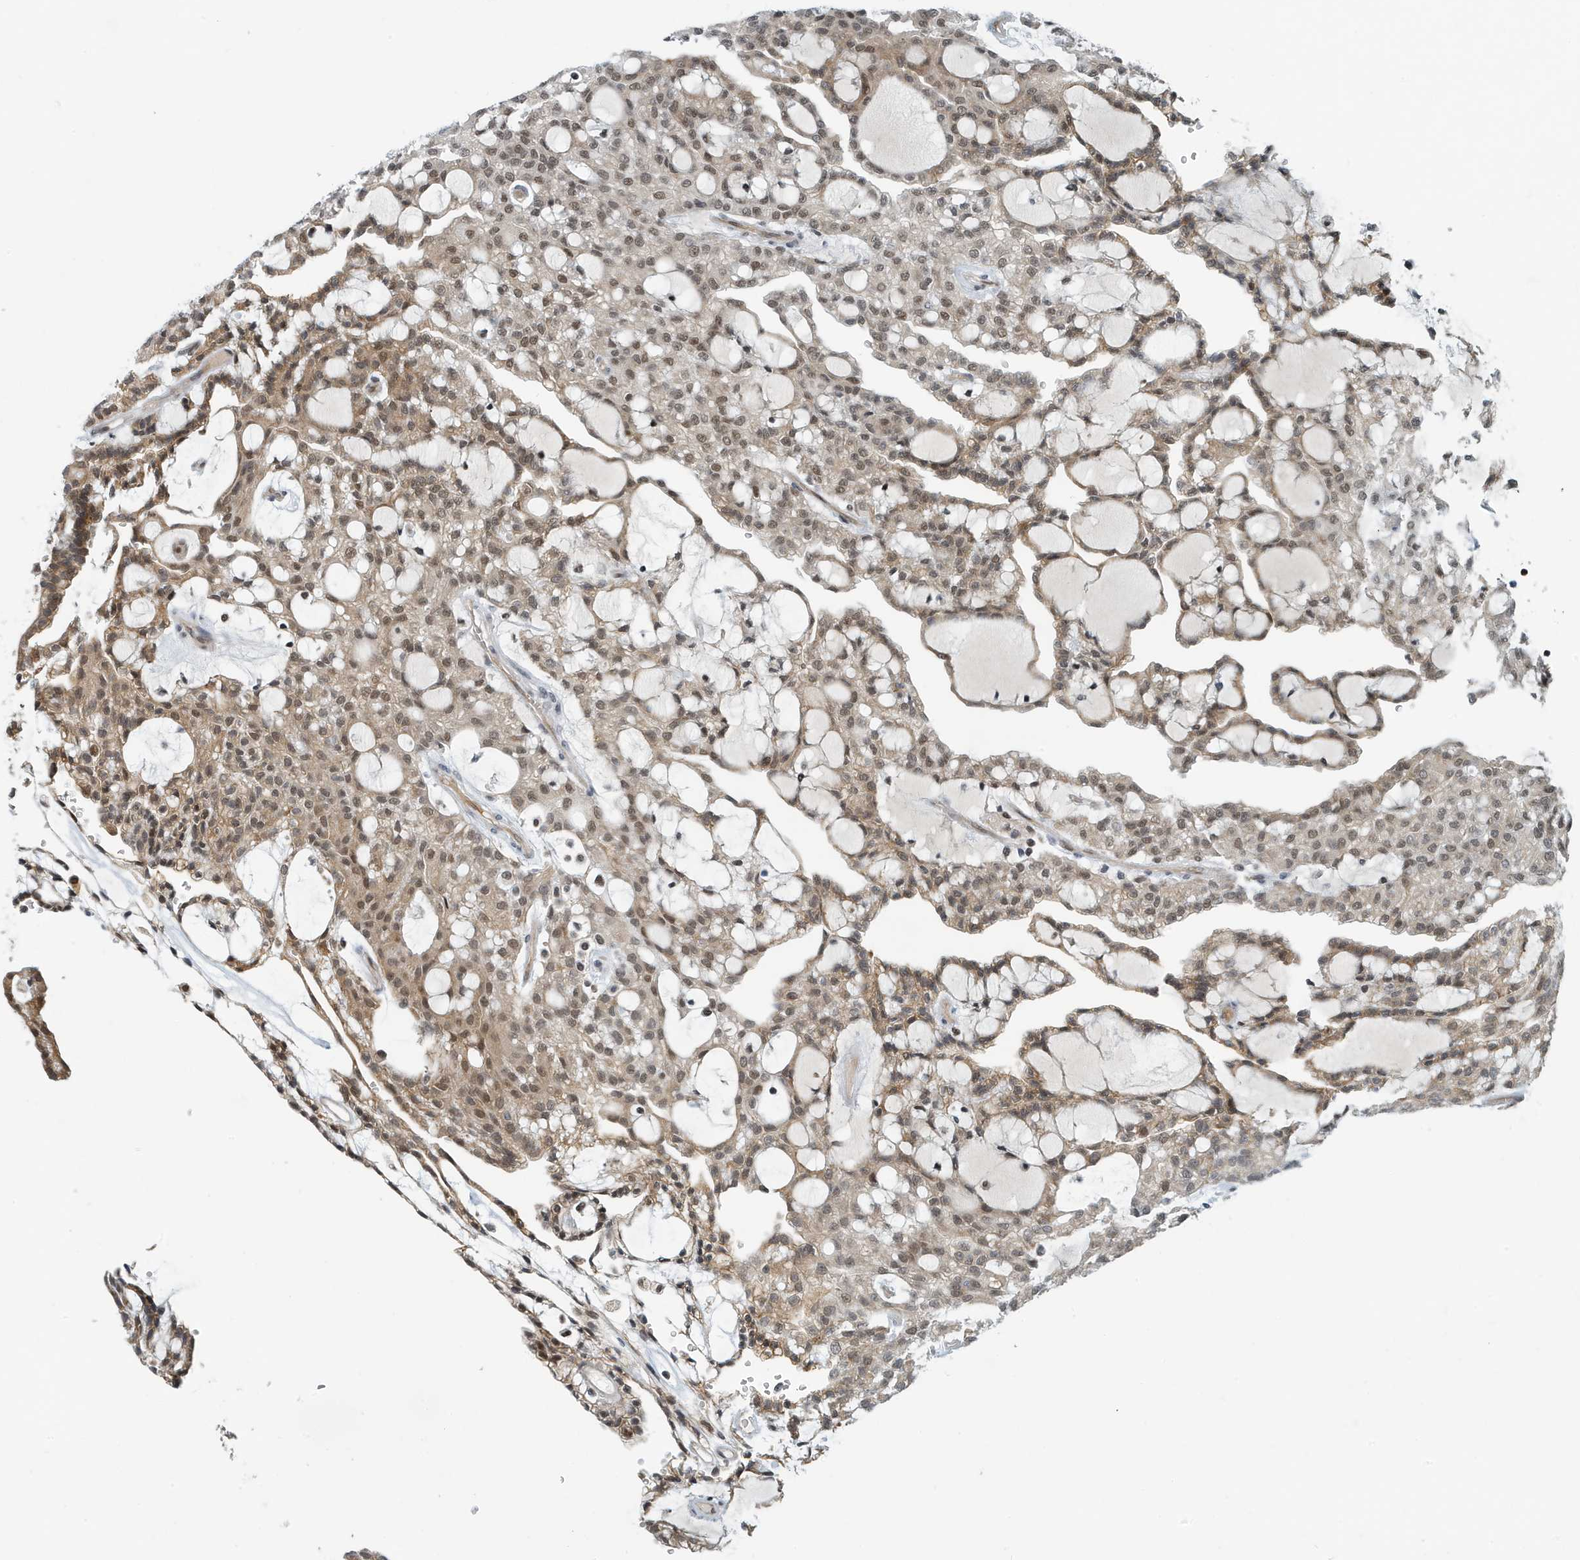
{"staining": {"intensity": "moderate", "quantity": ">75%", "location": "cytoplasmic/membranous,nuclear"}, "tissue": "renal cancer", "cell_type": "Tumor cells", "image_type": "cancer", "snomed": [{"axis": "morphology", "description": "Adenocarcinoma, NOS"}, {"axis": "topography", "description": "Kidney"}], "caption": "A brown stain shows moderate cytoplasmic/membranous and nuclear expression of a protein in adenocarcinoma (renal) tumor cells.", "gene": "KIF15", "patient": {"sex": "male", "age": 63}}